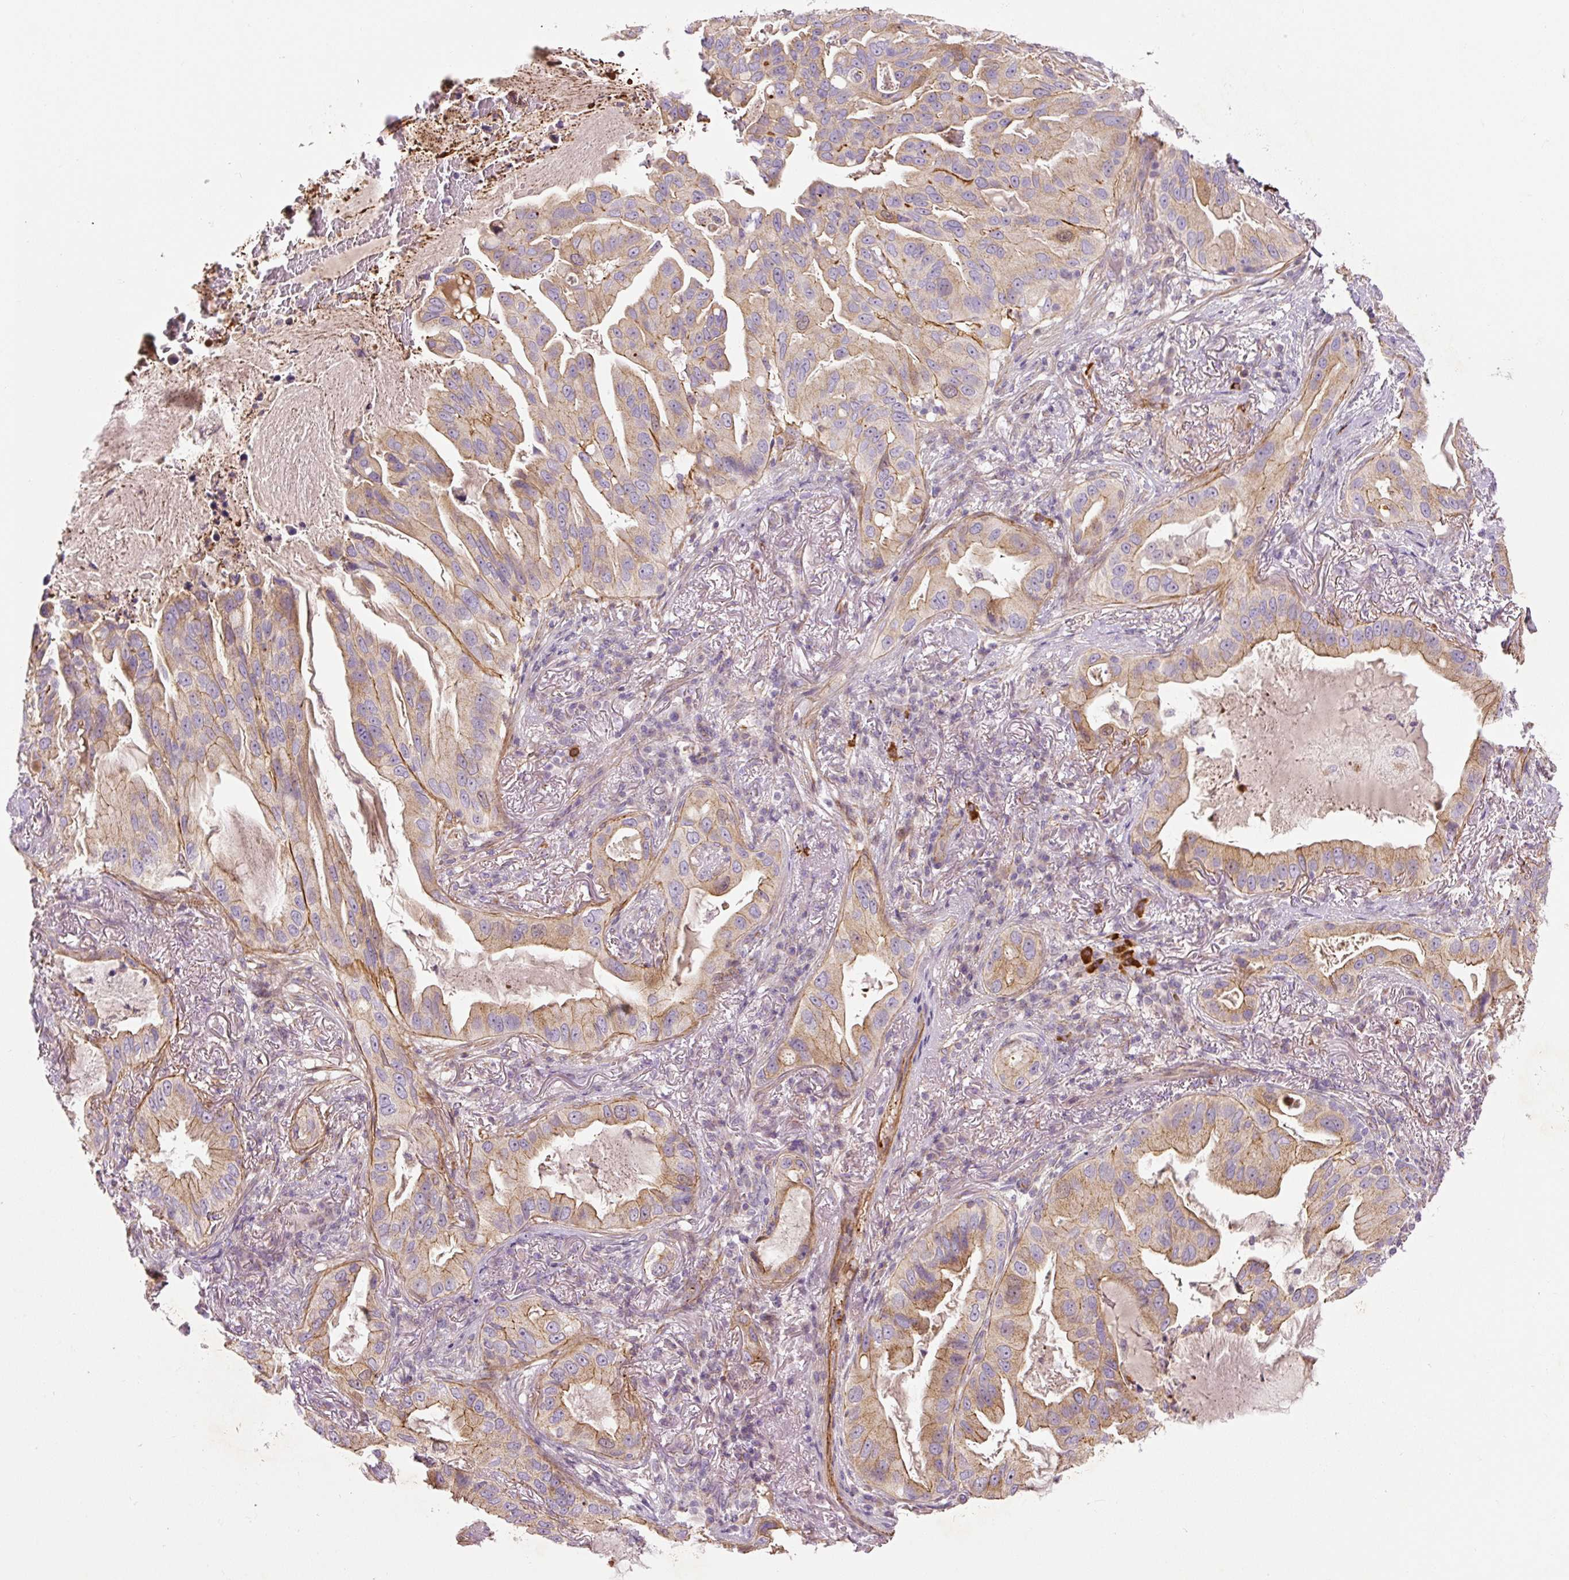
{"staining": {"intensity": "weak", "quantity": "25%-75%", "location": "cytoplasmic/membranous"}, "tissue": "lung cancer", "cell_type": "Tumor cells", "image_type": "cancer", "snomed": [{"axis": "morphology", "description": "Adenocarcinoma, NOS"}, {"axis": "topography", "description": "Lung"}], "caption": "Immunohistochemistry of adenocarcinoma (lung) reveals low levels of weak cytoplasmic/membranous expression in approximately 25%-75% of tumor cells.", "gene": "CCNI2", "patient": {"sex": "female", "age": 69}}